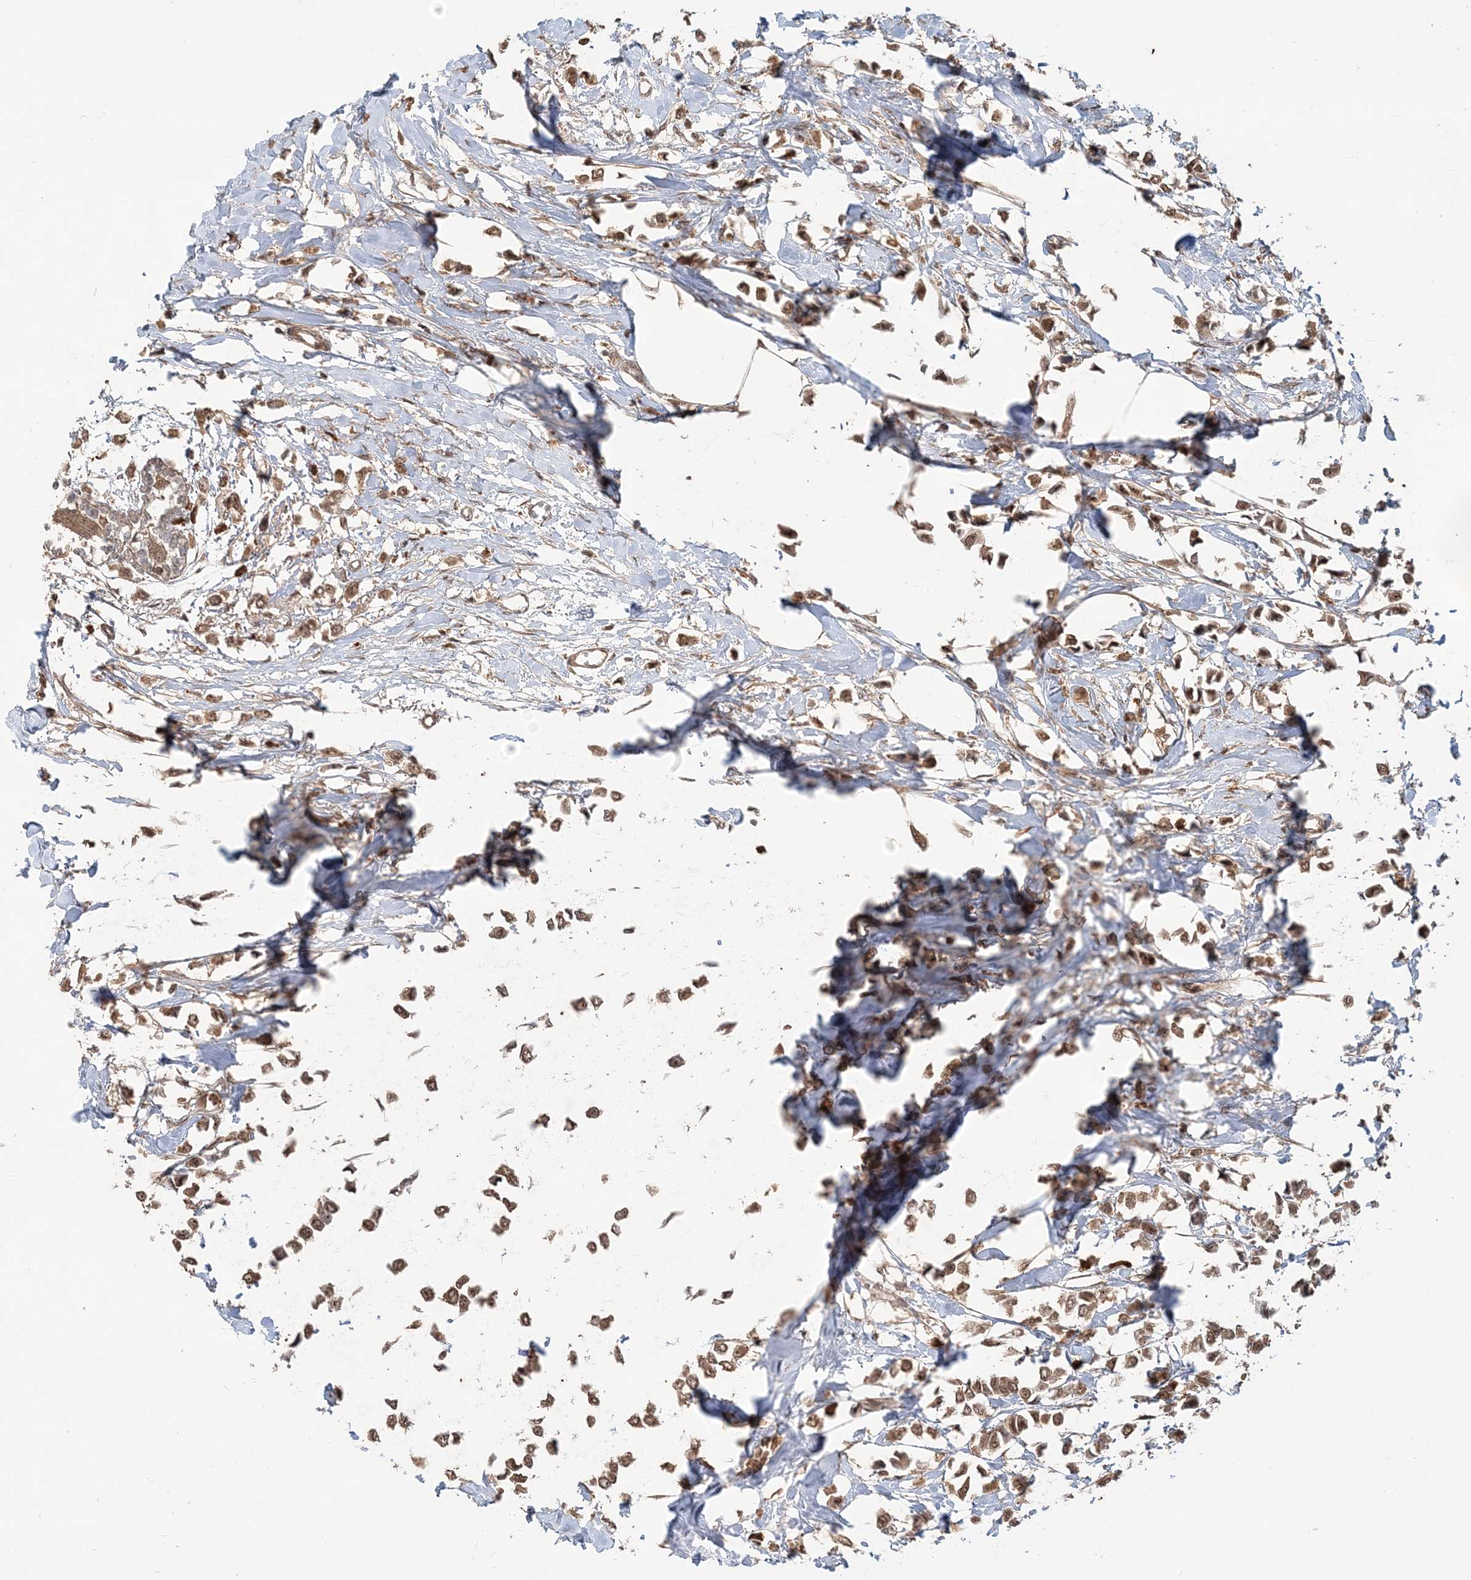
{"staining": {"intensity": "moderate", "quantity": ">75%", "location": "cytoplasmic/membranous"}, "tissue": "breast cancer", "cell_type": "Tumor cells", "image_type": "cancer", "snomed": [{"axis": "morphology", "description": "Lobular carcinoma"}, {"axis": "topography", "description": "Breast"}], "caption": "An IHC photomicrograph of neoplastic tissue is shown. Protein staining in brown highlights moderate cytoplasmic/membranous positivity in lobular carcinoma (breast) within tumor cells.", "gene": "CAB39", "patient": {"sex": "female", "age": 51}}